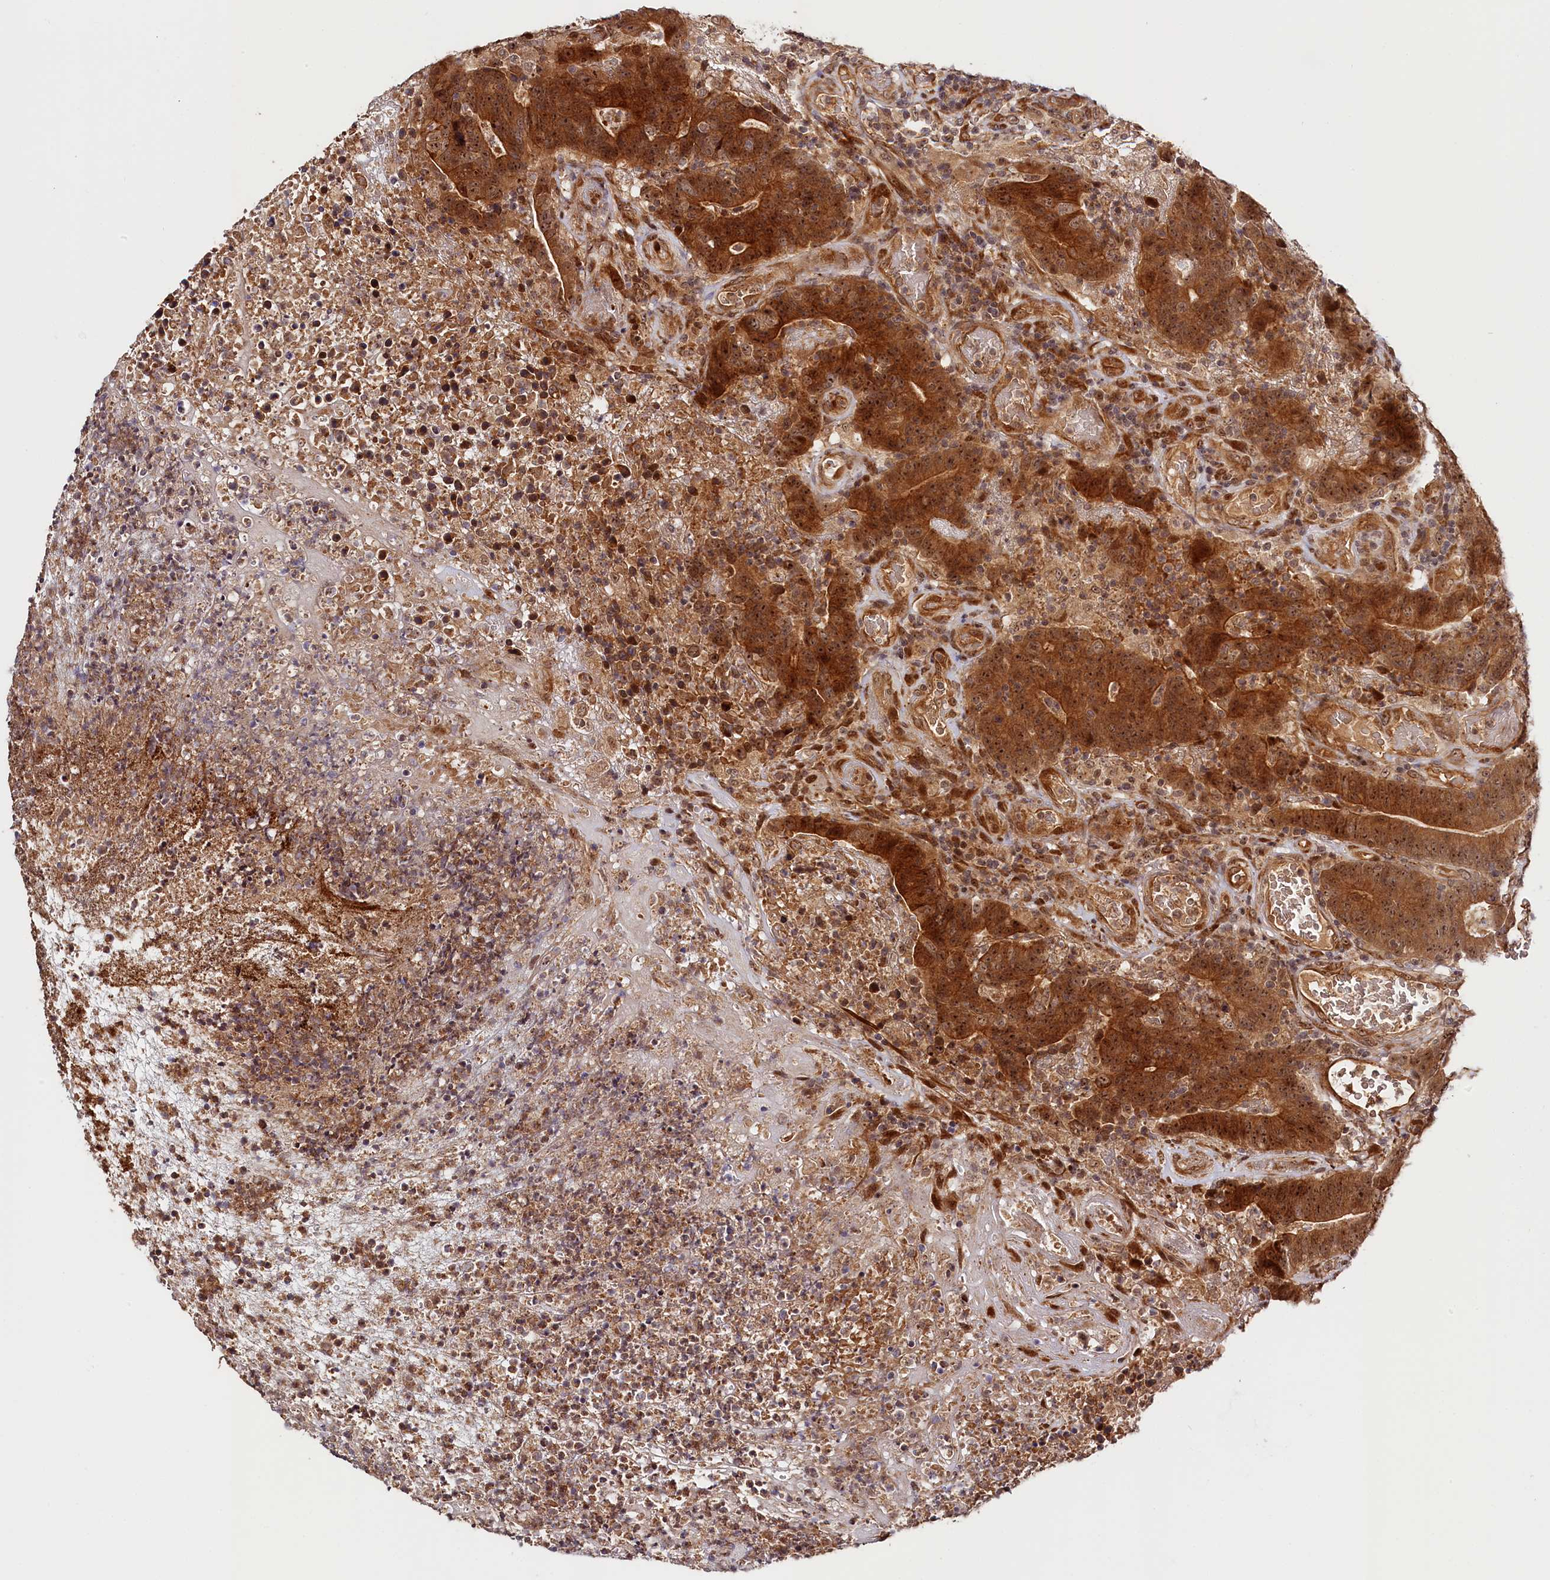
{"staining": {"intensity": "strong", "quantity": ">75%", "location": "cytoplasmic/membranous,nuclear"}, "tissue": "colorectal cancer", "cell_type": "Tumor cells", "image_type": "cancer", "snomed": [{"axis": "morphology", "description": "Normal tissue, NOS"}, {"axis": "morphology", "description": "Adenocarcinoma, NOS"}, {"axis": "topography", "description": "Colon"}], "caption": "This is an image of immunohistochemistry (IHC) staining of colorectal adenocarcinoma, which shows strong expression in the cytoplasmic/membranous and nuclear of tumor cells.", "gene": "ANKRD24", "patient": {"sex": "female", "age": 75}}